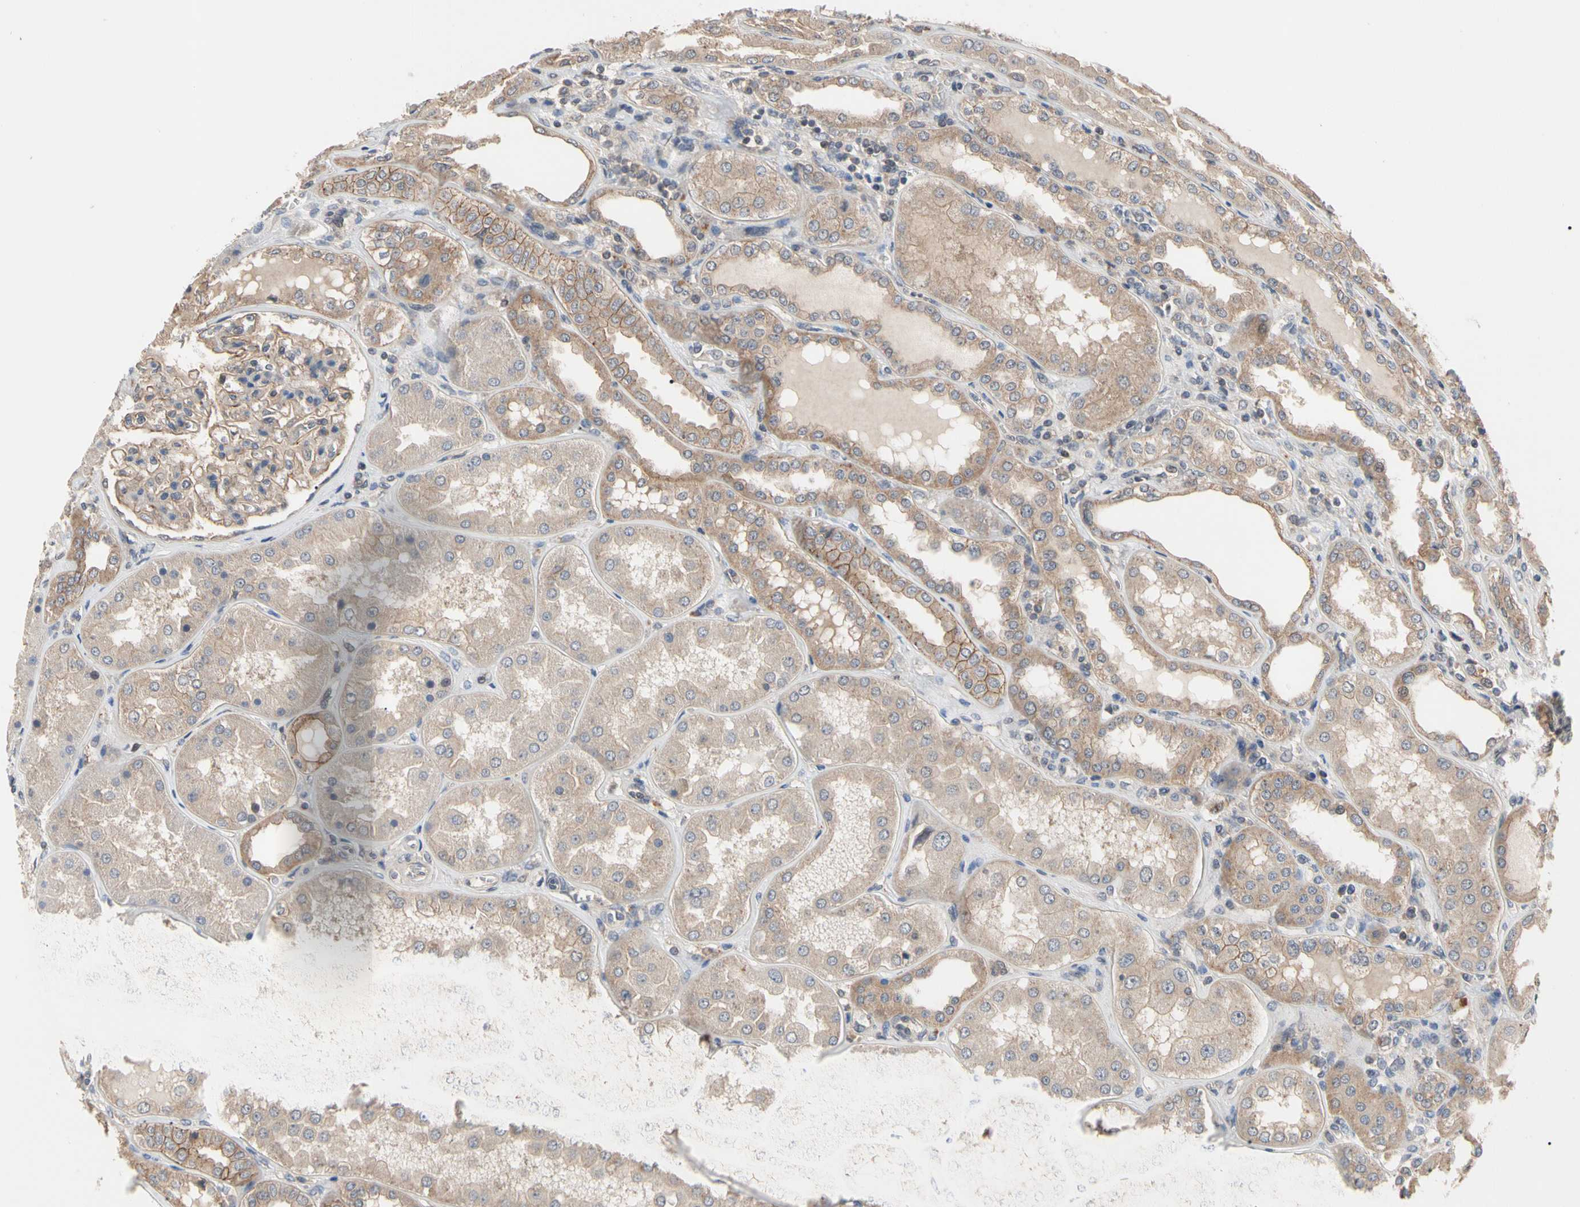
{"staining": {"intensity": "moderate", "quantity": ">75%", "location": "cytoplasmic/membranous"}, "tissue": "kidney", "cell_type": "Cells in glomeruli", "image_type": "normal", "snomed": [{"axis": "morphology", "description": "Normal tissue, NOS"}, {"axis": "topography", "description": "Kidney"}], "caption": "Unremarkable kidney was stained to show a protein in brown. There is medium levels of moderate cytoplasmic/membranous expression in about >75% of cells in glomeruli.", "gene": "DPP8", "patient": {"sex": "female", "age": 56}}